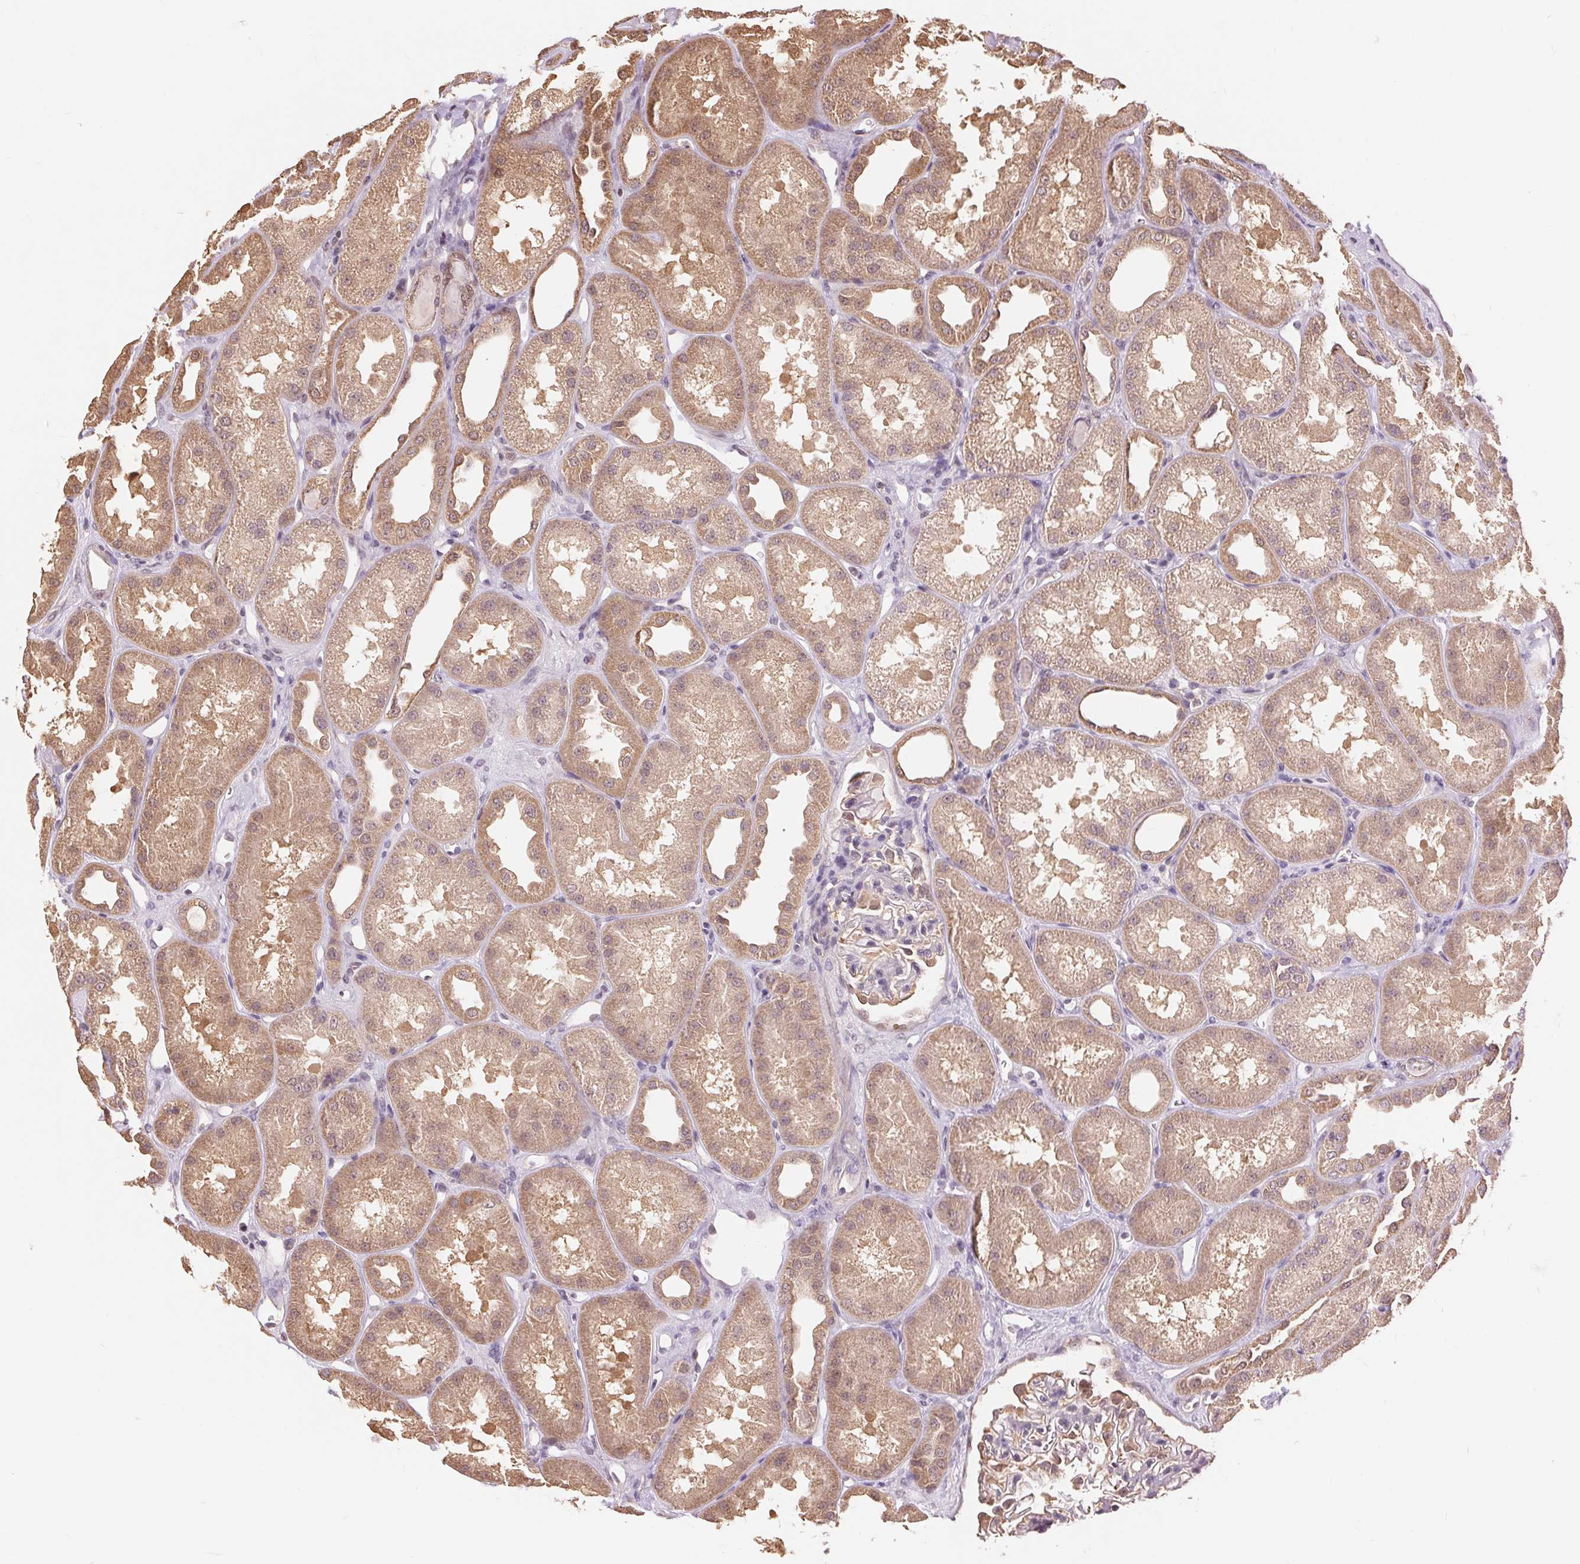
{"staining": {"intensity": "weak", "quantity": "<25%", "location": "cytoplasmic/membranous,nuclear"}, "tissue": "kidney", "cell_type": "Cells in glomeruli", "image_type": "normal", "snomed": [{"axis": "morphology", "description": "Normal tissue, NOS"}, {"axis": "topography", "description": "Kidney"}], "caption": "Immunohistochemistry micrograph of benign kidney stained for a protein (brown), which exhibits no positivity in cells in glomeruli. Brightfield microscopy of IHC stained with DAB (3,3'-diaminobenzidine) (brown) and hematoxylin (blue), captured at high magnification.", "gene": "TMEM273", "patient": {"sex": "male", "age": 61}}